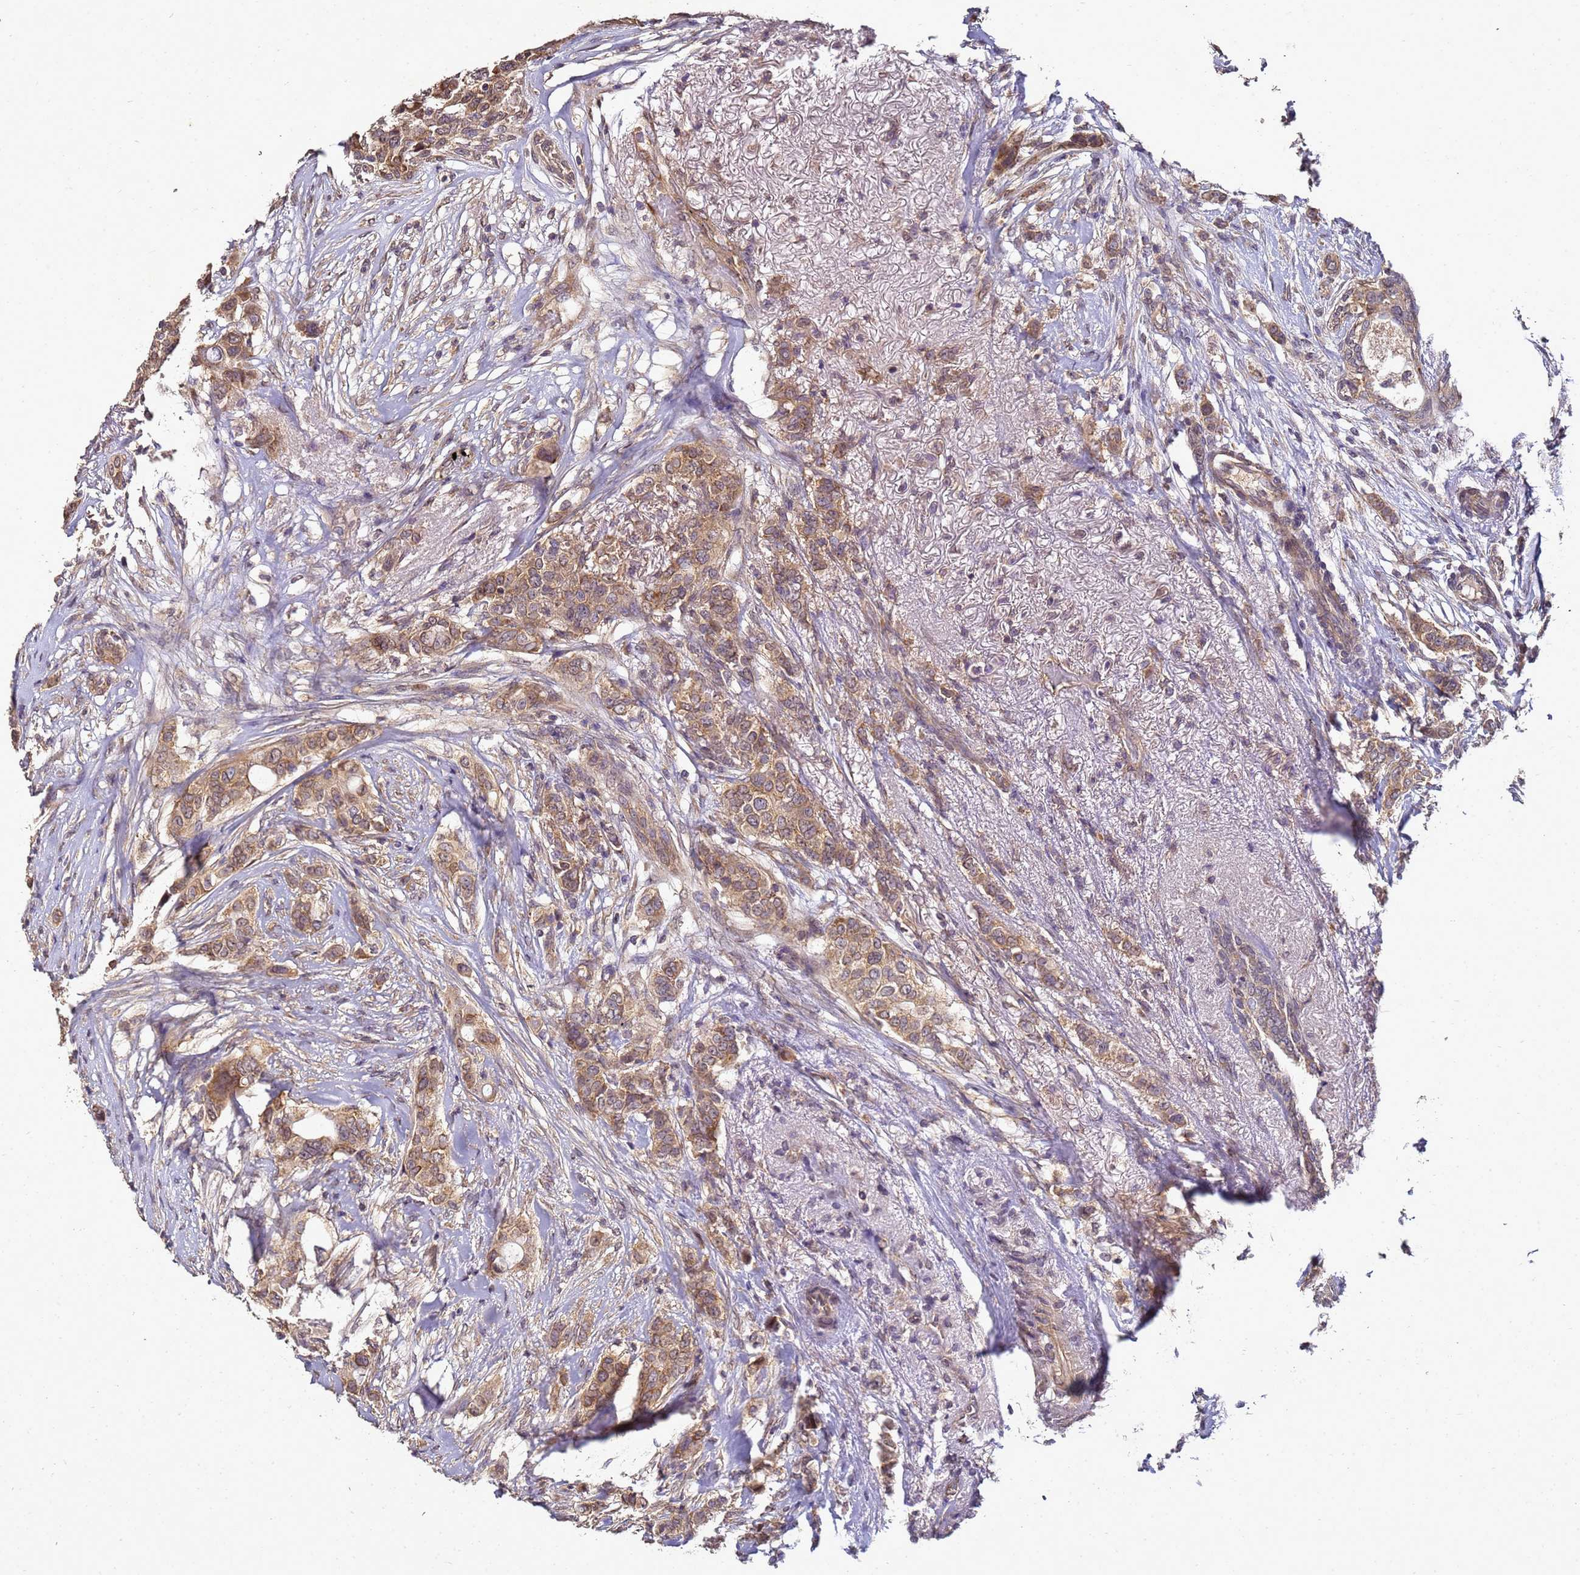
{"staining": {"intensity": "moderate", "quantity": ">75%", "location": "cytoplasmic/membranous"}, "tissue": "breast cancer", "cell_type": "Tumor cells", "image_type": "cancer", "snomed": [{"axis": "morphology", "description": "Lobular carcinoma"}, {"axis": "topography", "description": "Breast"}], "caption": "Protein expression analysis of human lobular carcinoma (breast) reveals moderate cytoplasmic/membranous staining in about >75% of tumor cells.", "gene": "ANKRD17", "patient": {"sex": "female", "age": 51}}